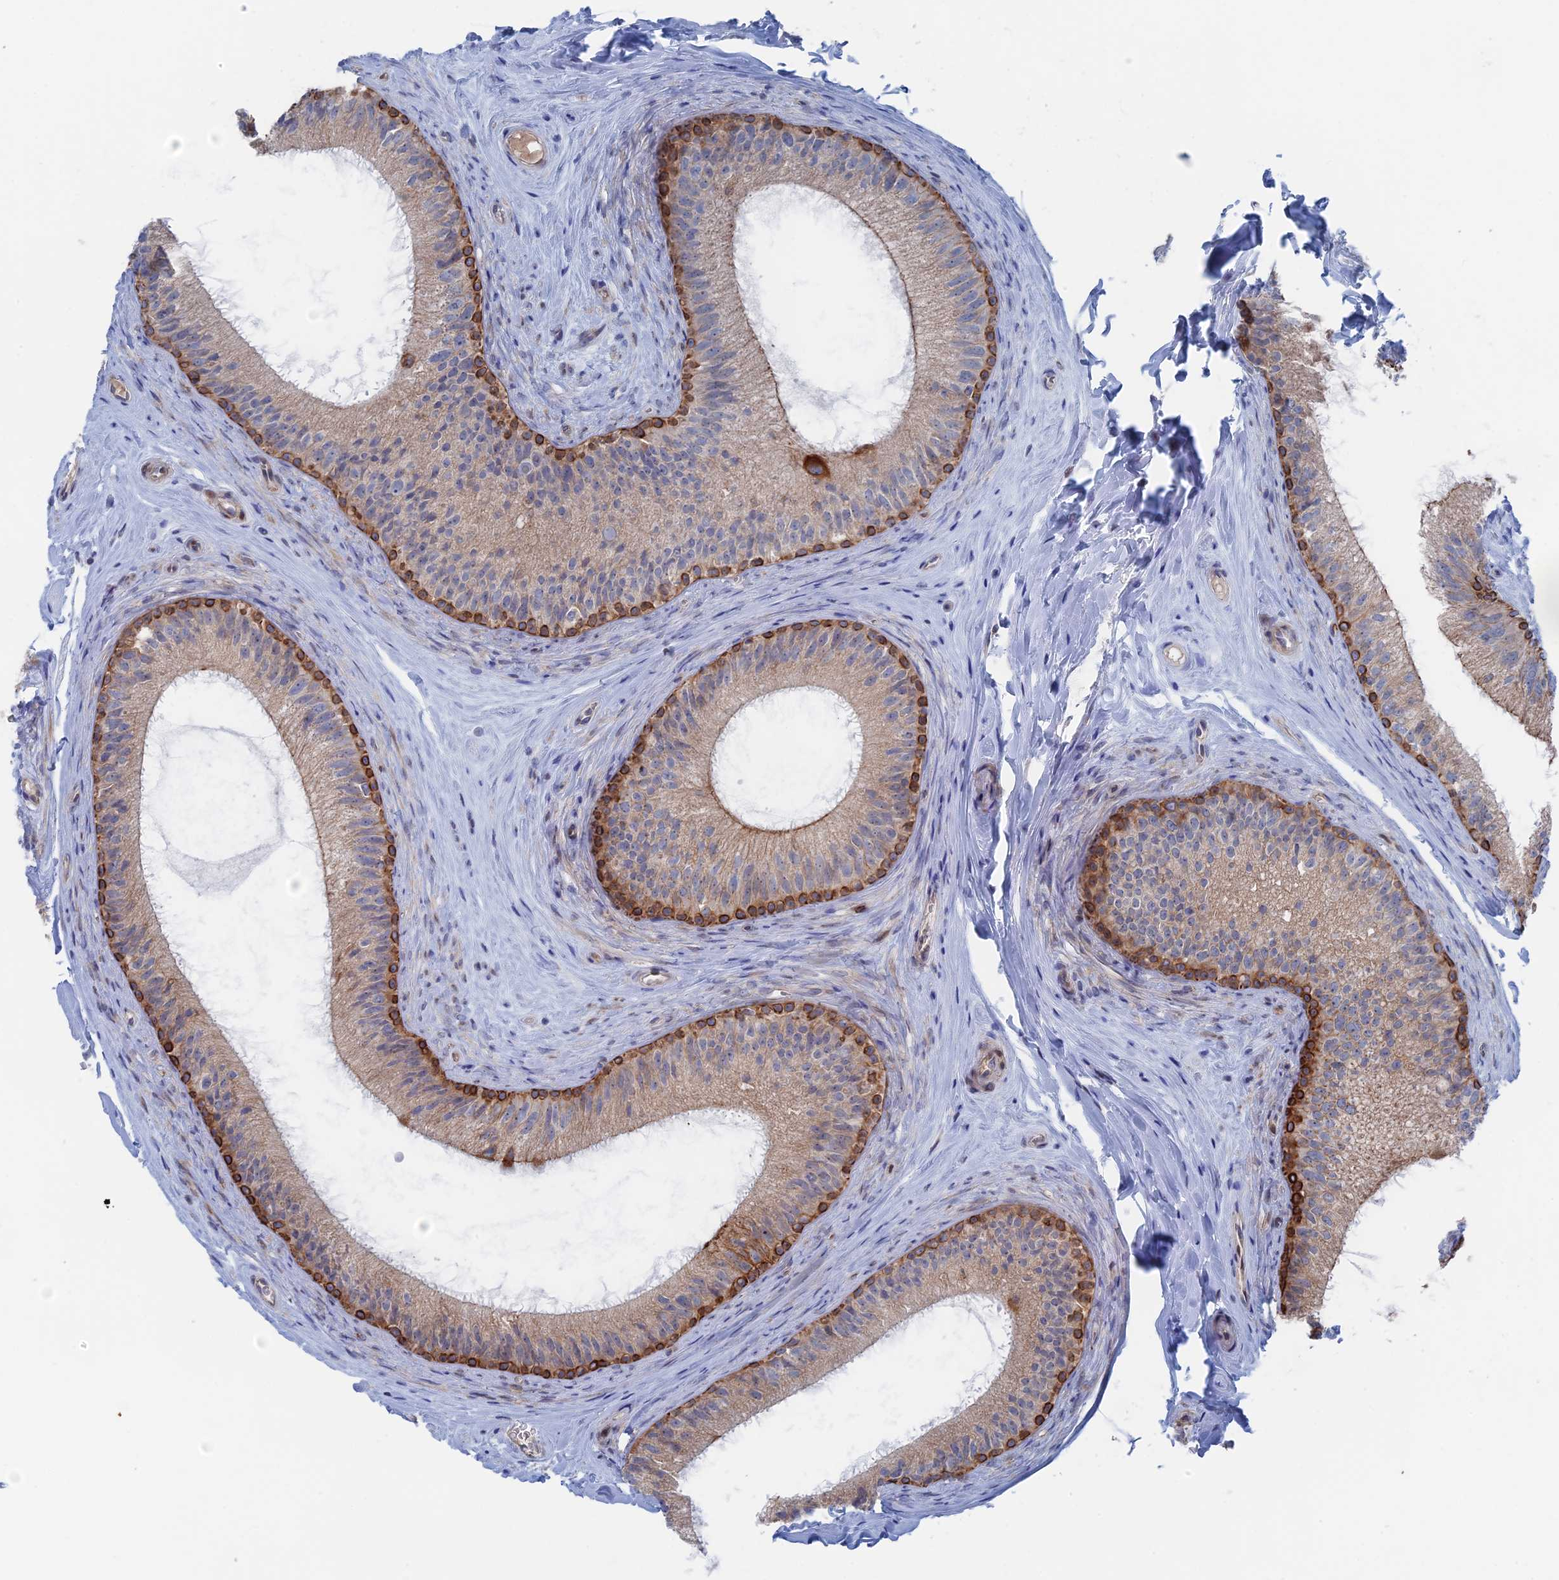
{"staining": {"intensity": "strong", "quantity": "<25%", "location": "cytoplasmic/membranous"}, "tissue": "epididymis", "cell_type": "Glandular cells", "image_type": "normal", "snomed": [{"axis": "morphology", "description": "Normal tissue, NOS"}, {"axis": "topography", "description": "Epididymis"}], "caption": "Strong cytoplasmic/membranous protein staining is seen in about <25% of glandular cells in epididymis.", "gene": "IL7", "patient": {"sex": "male", "age": 33}}